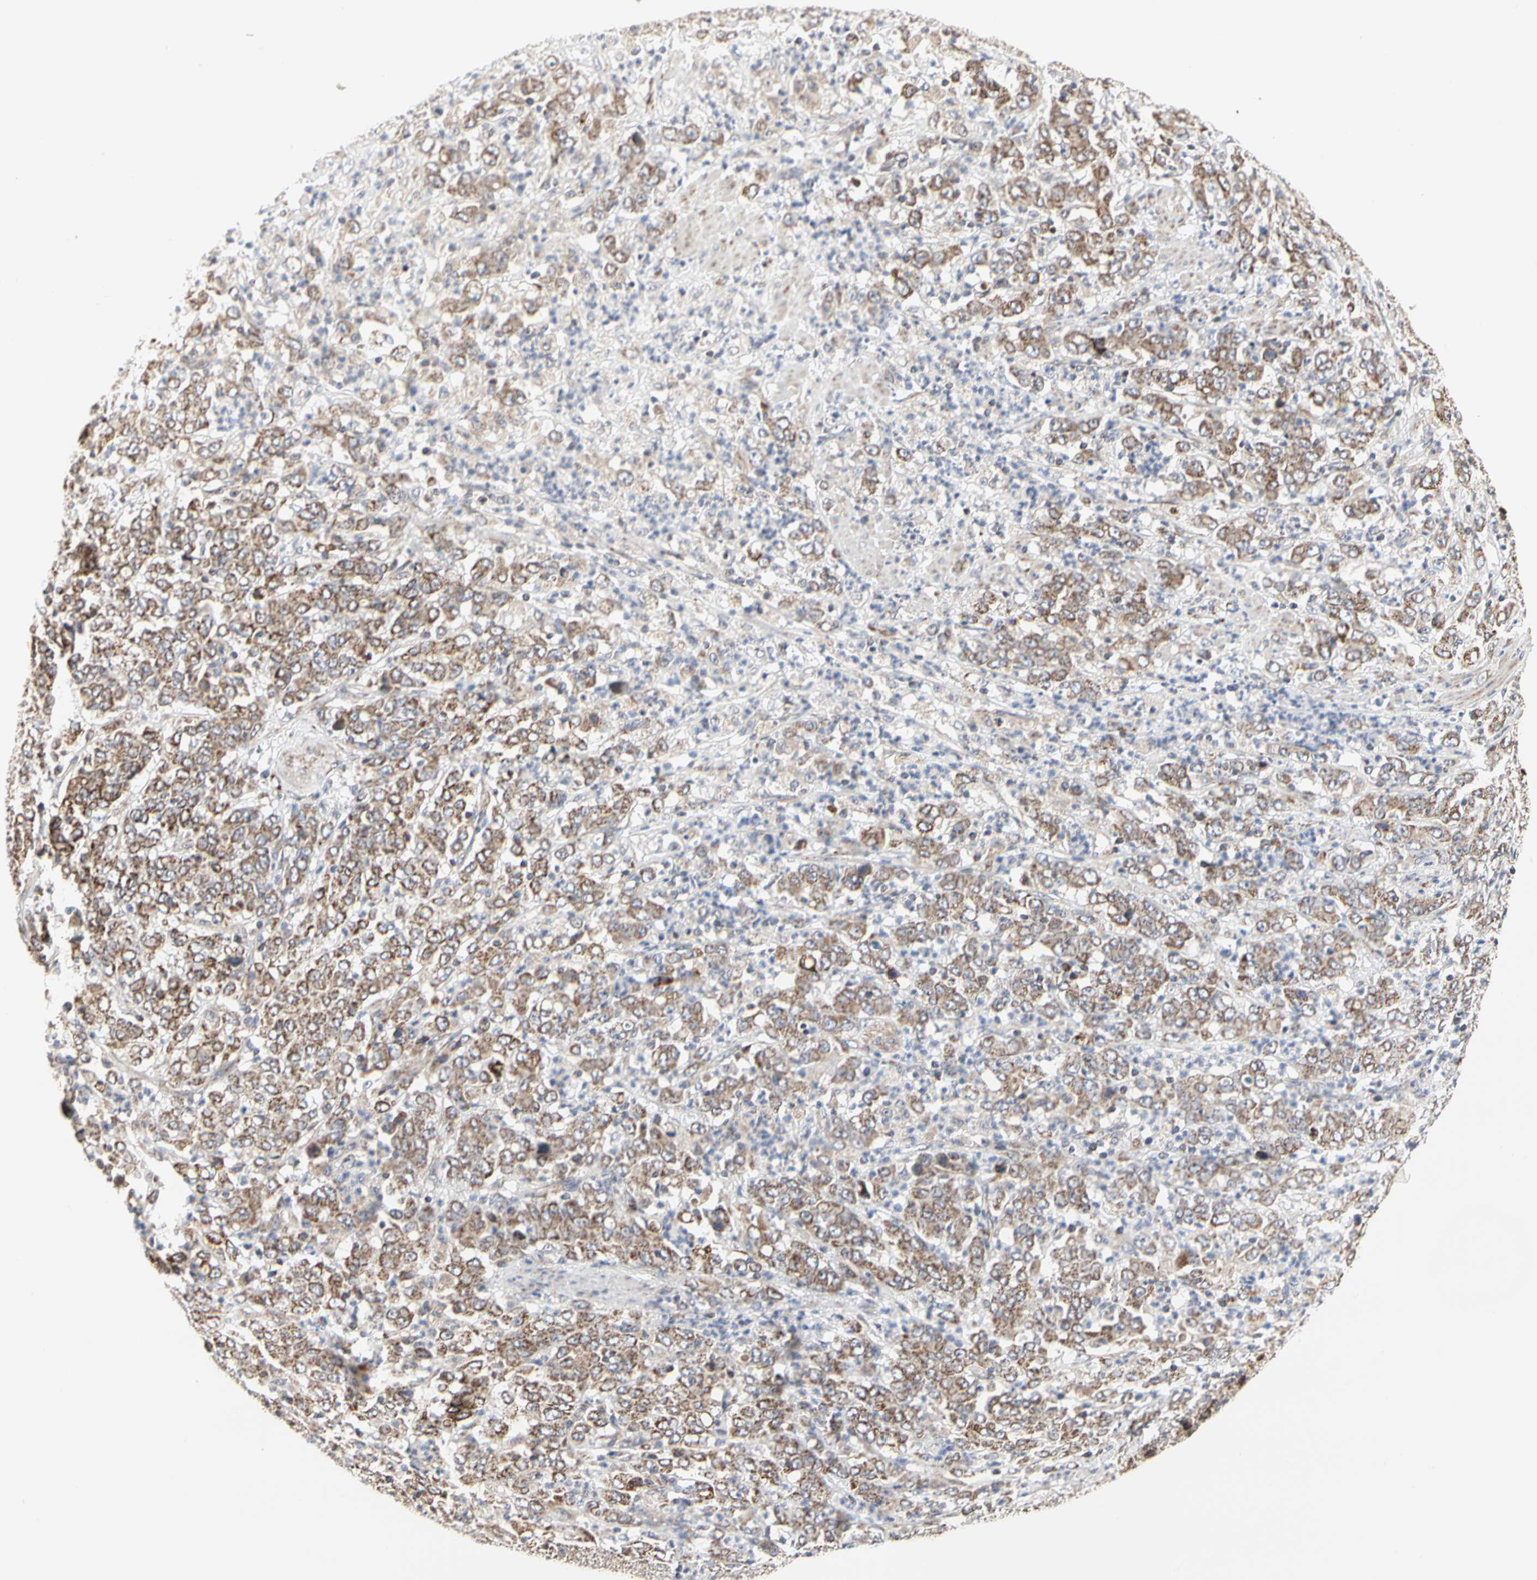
{"staining": {"intensity": "moderate", "quantity": ">75%", "location": "cytoplasmic/membranous"}, "tissue": "stomach cancer", "cell_type": "Tumor cells", "image_type": "cancer", "snomed": [{"axis": "morphology", "description": "Adenocarcinoma, NOS"}, {"axis": "topography", "description": "Stomach, lower"}], "caption": "Immunohistochemistry (IHC) histopathology image of neoplastic tissue: stomach adenocarcinoma stained using immunohistochemistry shows medium levels of moderate protein expression localized specifically in the cytoplasmic/membranous of tumor cells, appearing as a cytoplasmic/membranous brown color.", "gene": "TSKU", "patient": {"sex": "female", "age": 71}}